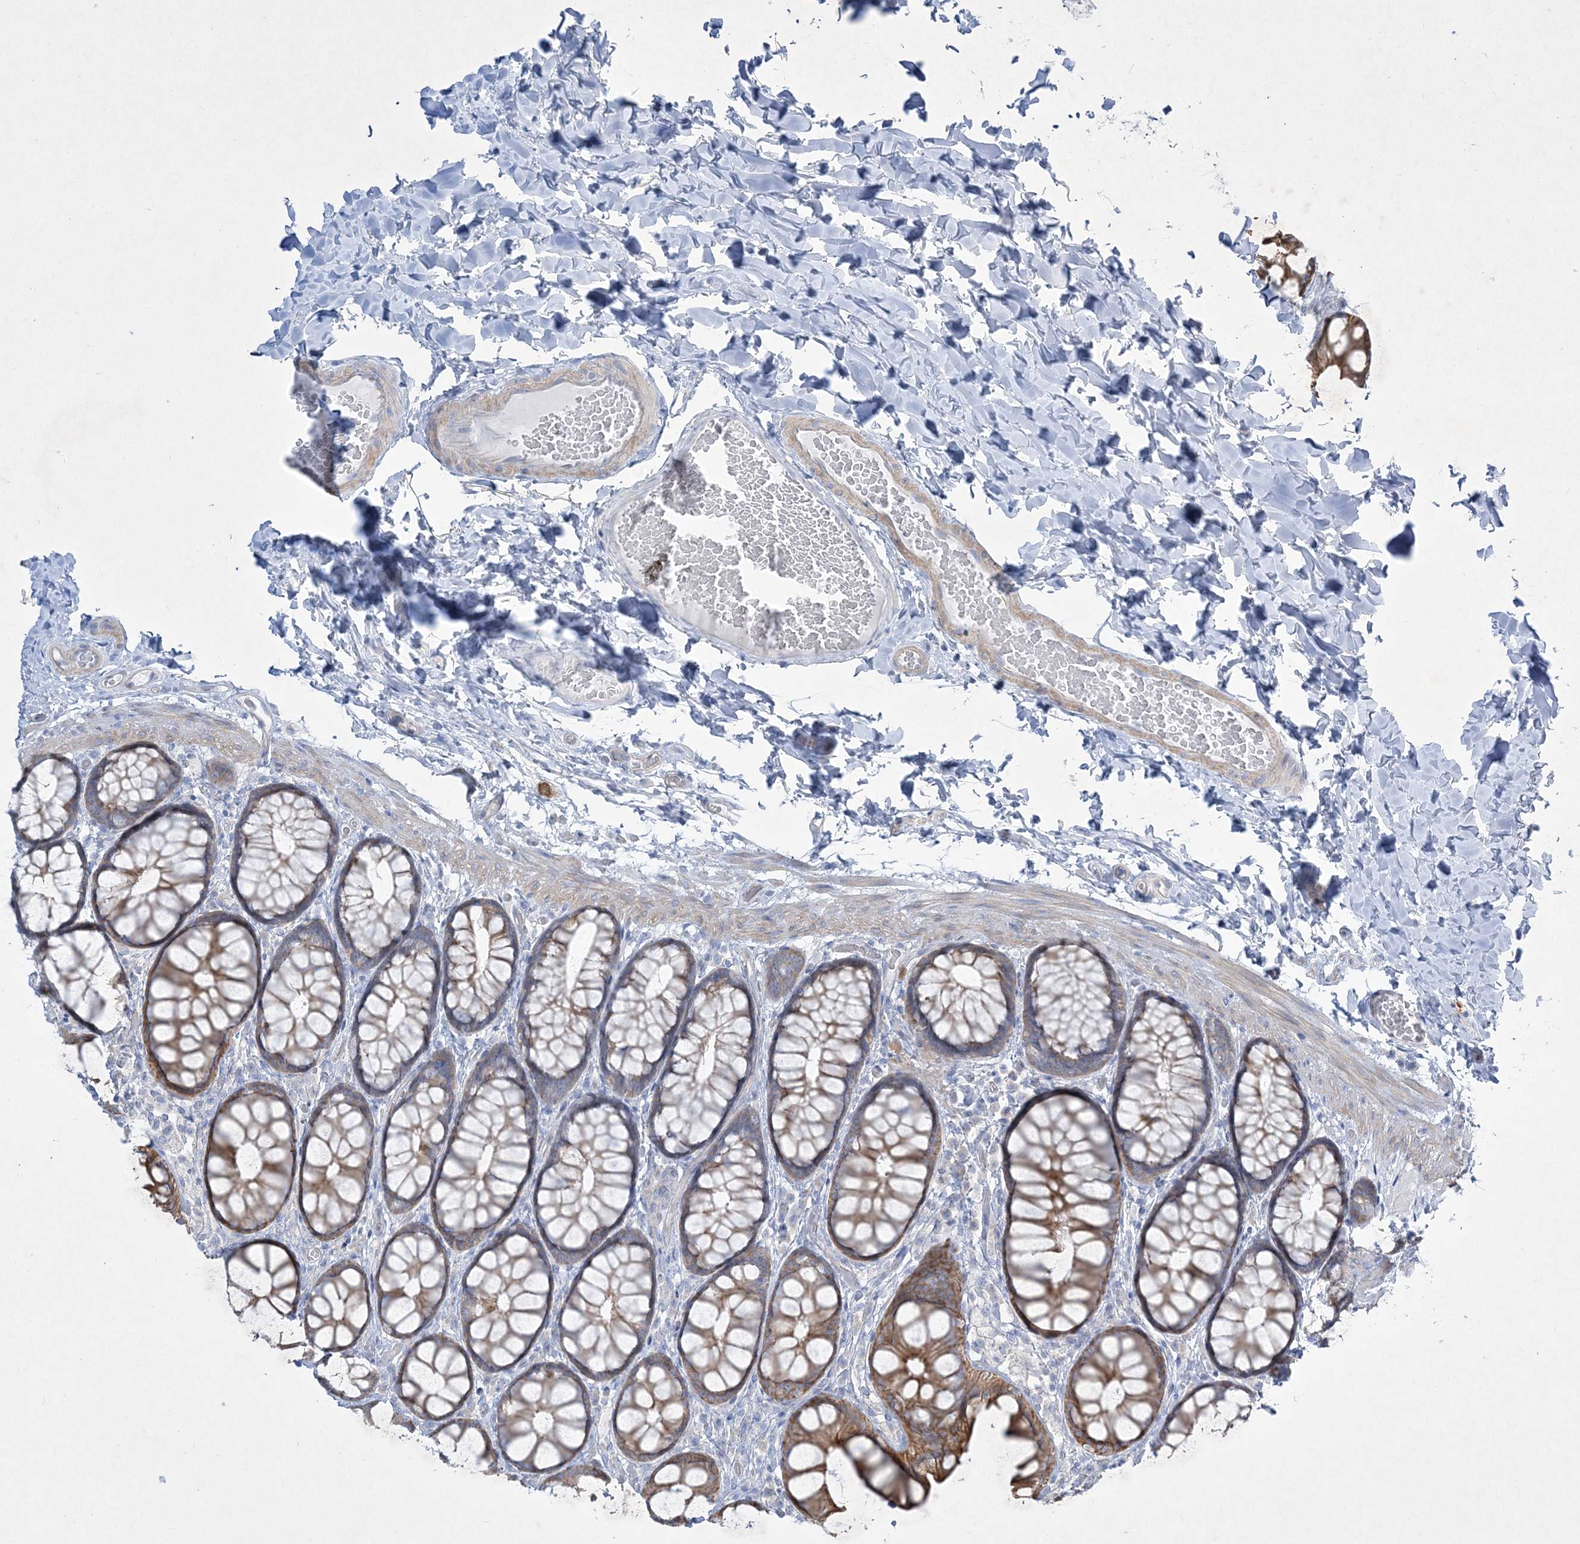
{"staining": {"intensity": "negative", "quantity": "none", "location": "none"}, "tissue": "colon", "cell_type": "Endothelial cells", "image_type": "normal", "snomed": [{"axis": "morphology", "description": "Normal tissue, NOS"}, {"axis": "topography", "description": "Colon"}], "caption": "DAB (3,3'-diaminobenzidine) immunohistochemical staining of unremarkable colon shows no significant staining in endothelial cells.", "gene": "FARSB", "patient": {"sex": "male", "age": 47}}